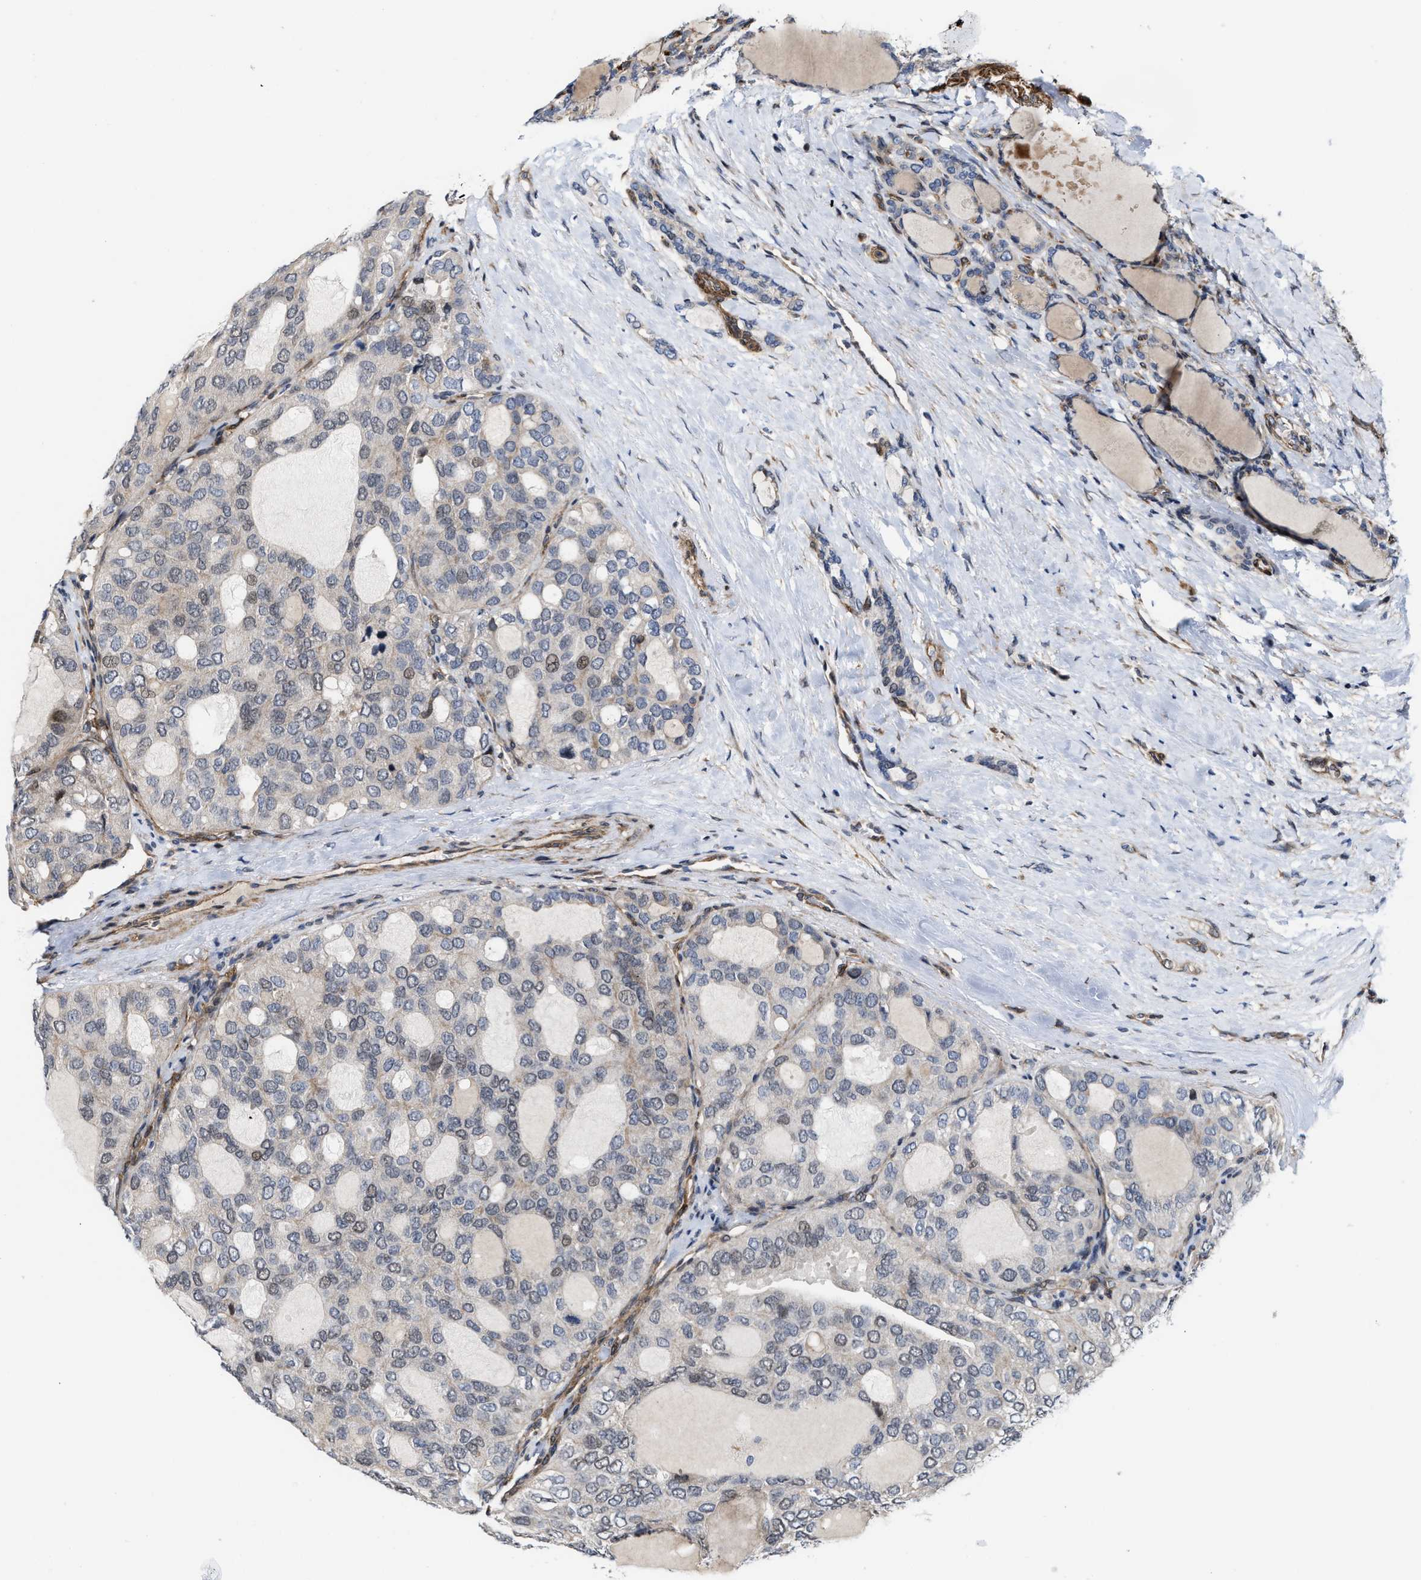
{"staining": {"intensity": "weak", "quantity": "<25%", "location": "nuclear"}, "tissue": "thyroid cancer", "cell_type": "Tumor cells", "image_type": "cancer", "snomed": [{"axis": "morphology", "description": "Follicular adenoma carcinoma, NOS"}, {"axis": "topography", "description": "Thyroid gland"}], "caption": "Protein analysis of thyroid cancer exhibits no significant expression in tumor cells.", "gene": "TGFB1I1", "patient": {"sex": "male", "age": 75}}